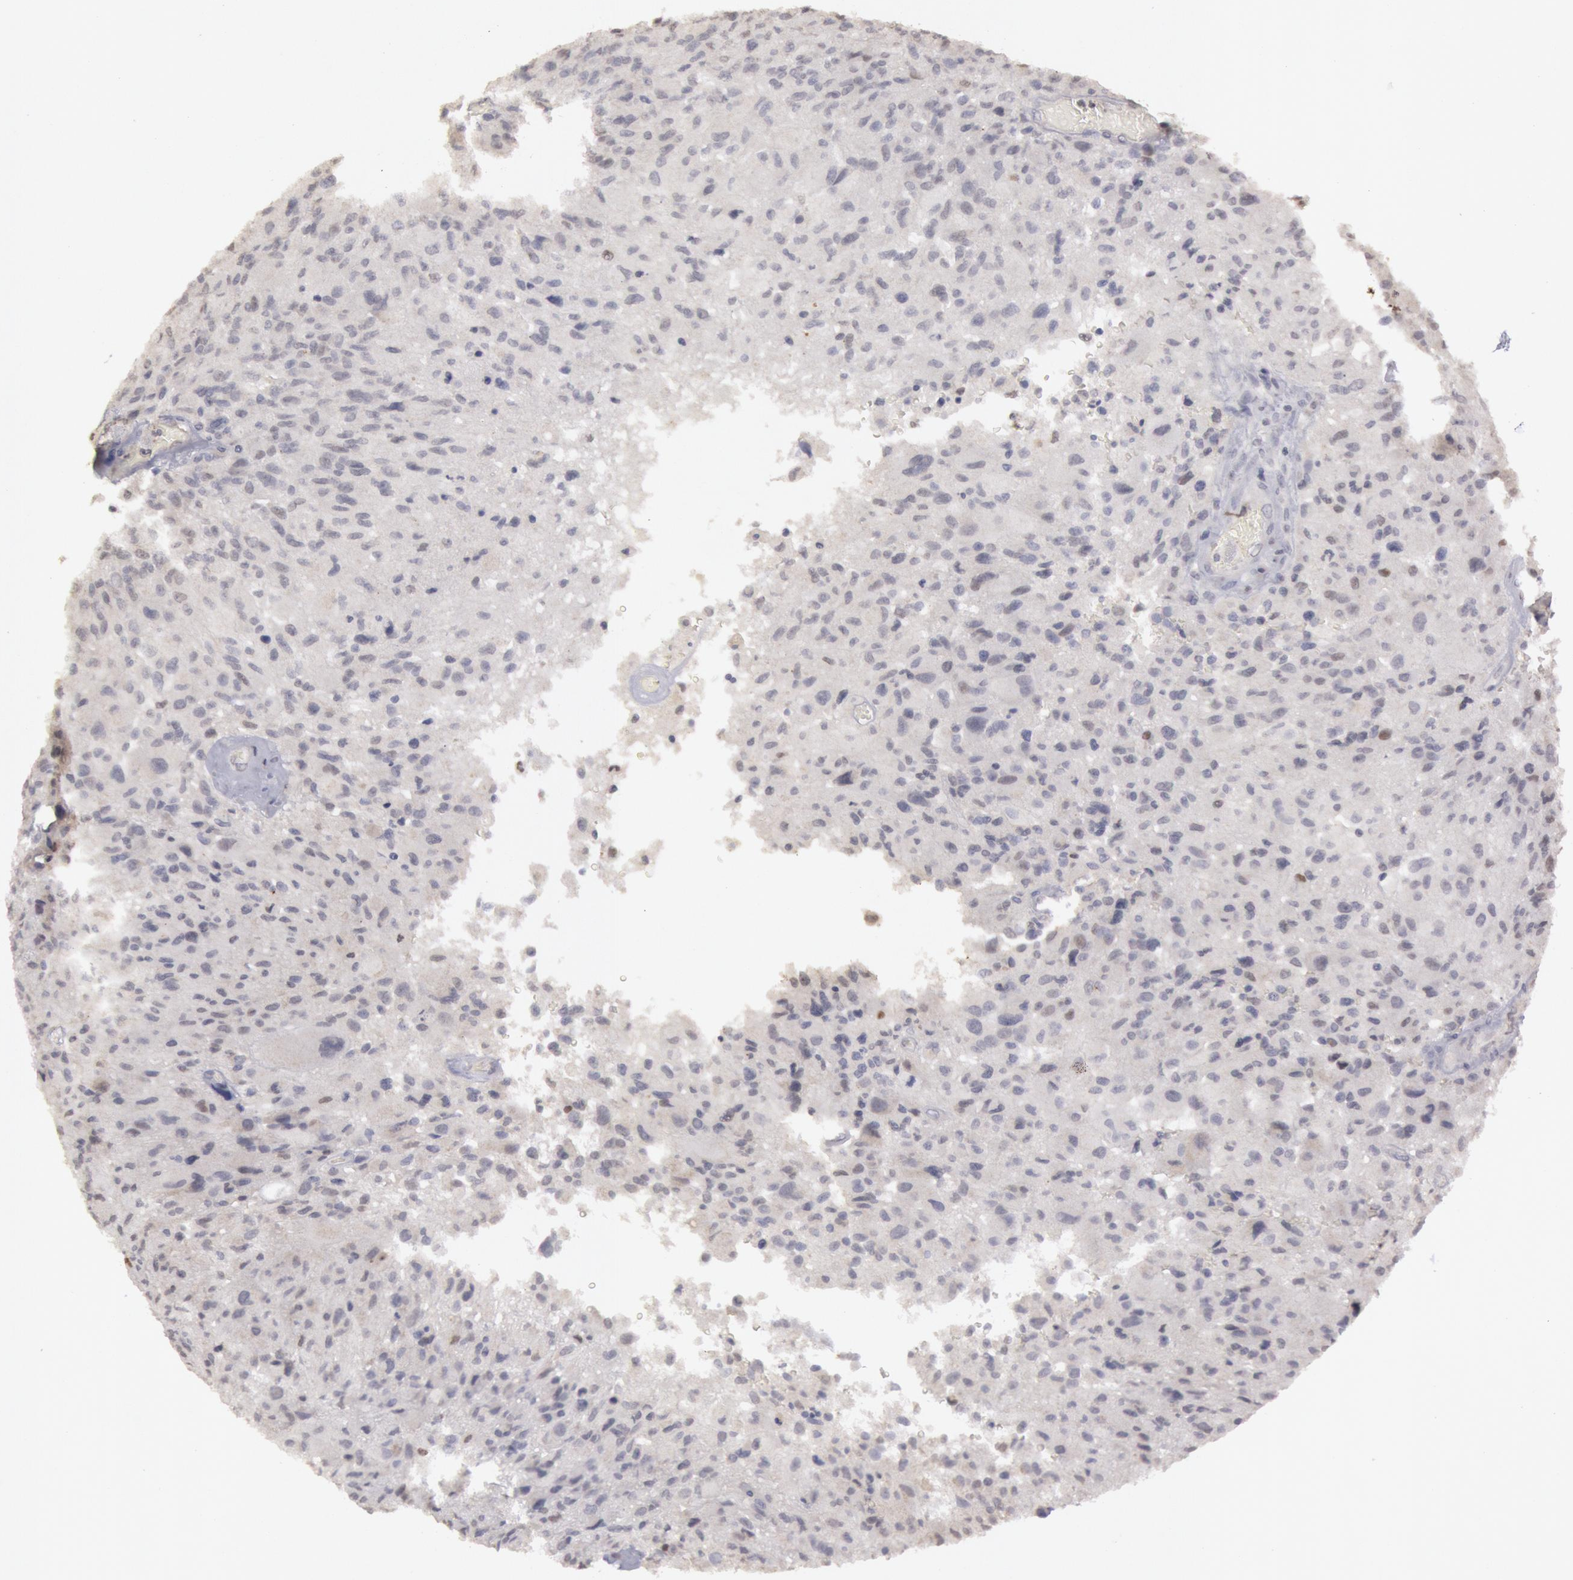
{"staining": {"intensity": "negative", "quantity": "none", "location": "none"}, "tissue": "glioma", "cell_type": "Tumor cells", "image_type": "cancer", "snomed": [{"axis": "morphology", "description": "Glioma, malignant, High grade"}, {"axis": "topography", "description": "Brain"}], "caption": "Human glioma stained for a protein using immunohistochemistry reveals no expression in tumor cells.", "gene": "RIMBP3C", "patient": {"sex": "male", "age": 69}}